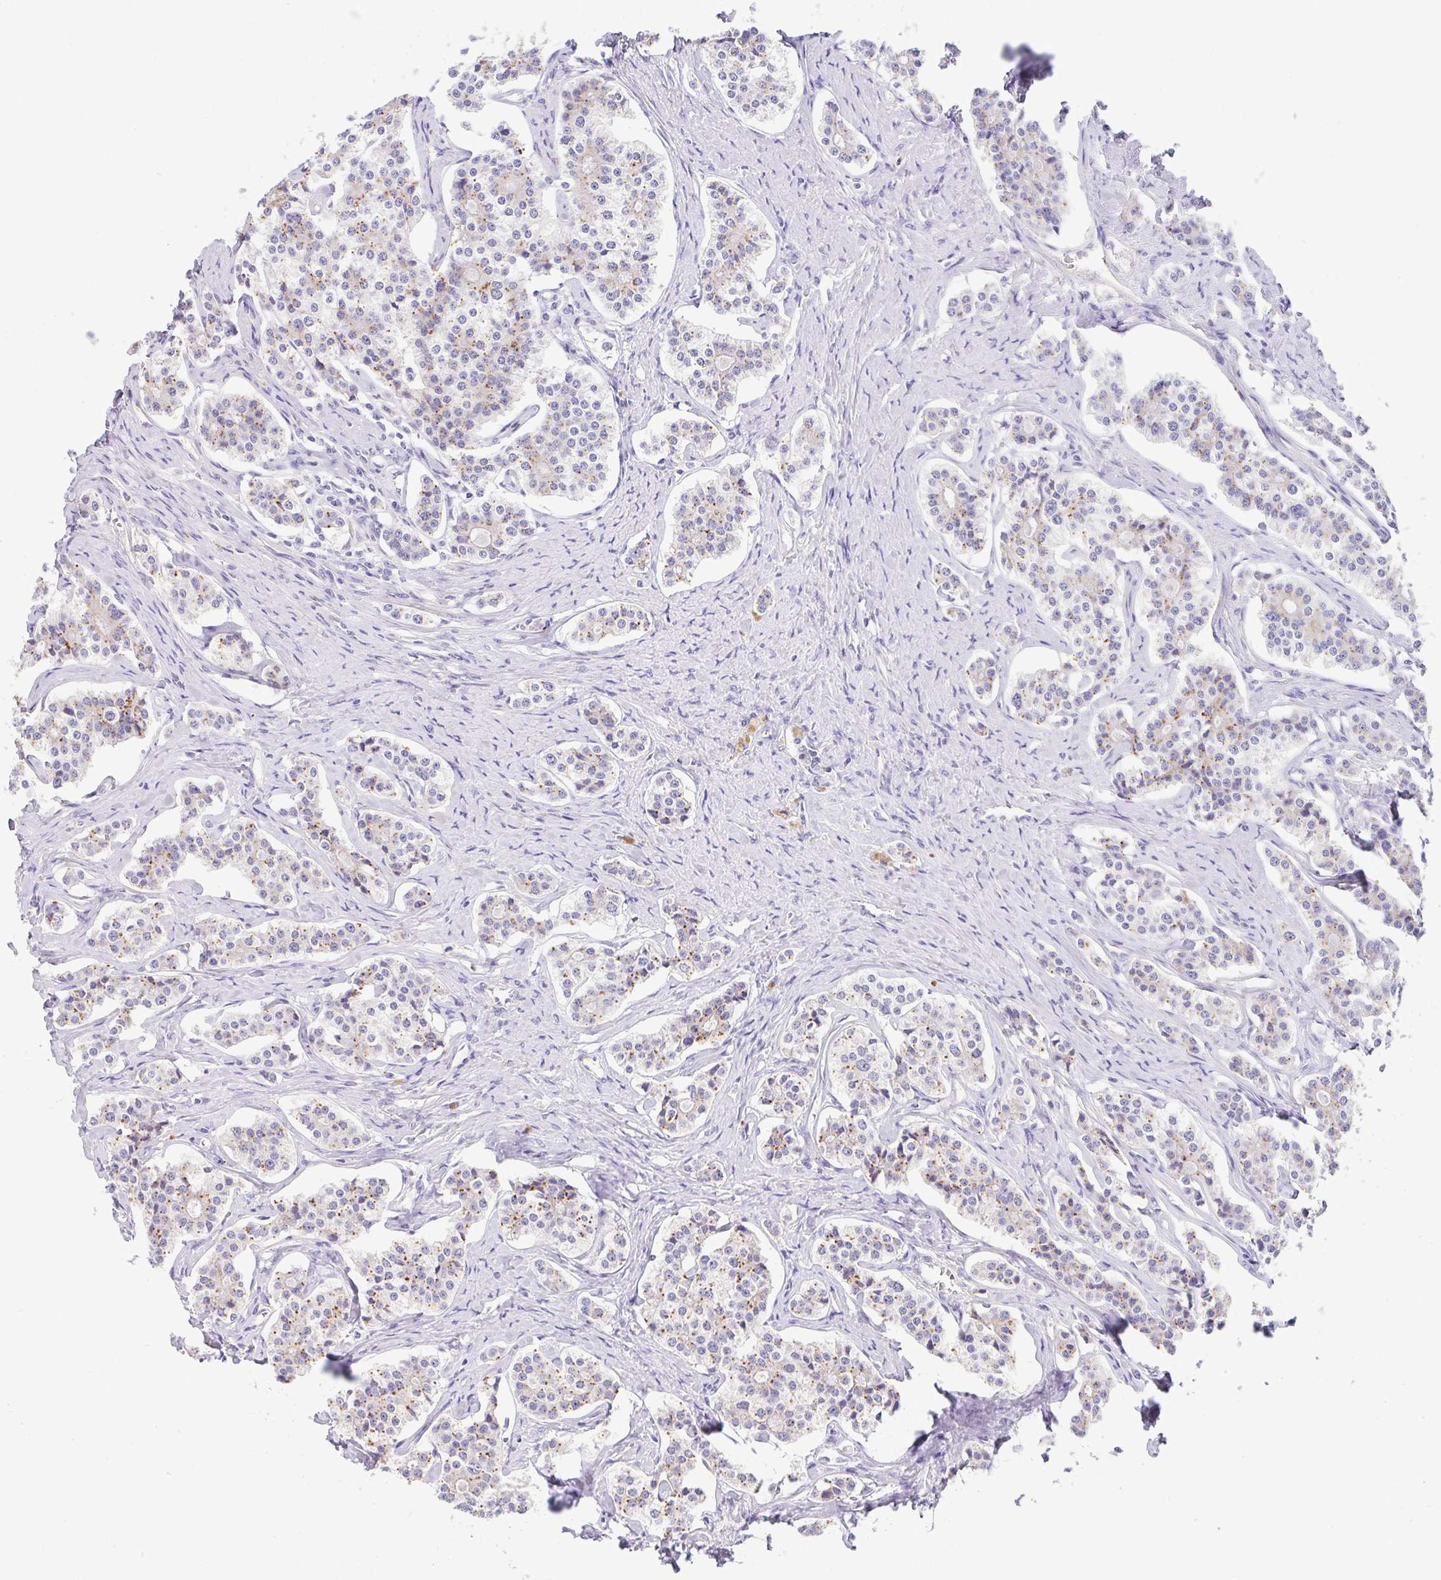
{"staining": {"intensity": "moderate", "quantity": "25%-75%", "location": "cytoplasmic/membranous"}, "tissue": "carcinoid", "cell_type": "Tumor cells", "image_type": "cancer", "snomed": [{"axis": "morphology", "description": "Carcinoid, malignant, NOS"}, {"axis": "topography", "description": "Small intestine"}], "caption": "Immunohistochemistry (IHC) staining of malignant carcinoid, which exhibits medium levels of moderate cytoplasmic/membranous staining in about 25%-75% of tumor cells indicating moderate cytoplasmic/membranous protein expression. The staining was performed using DAB (3,3'-diaminobenzidine) (brown) for protein detection and nuclei were counterstained in hematoxylin (blue).", "gene": "EPN3", "patient": {"sex": "male", "age": 63}}